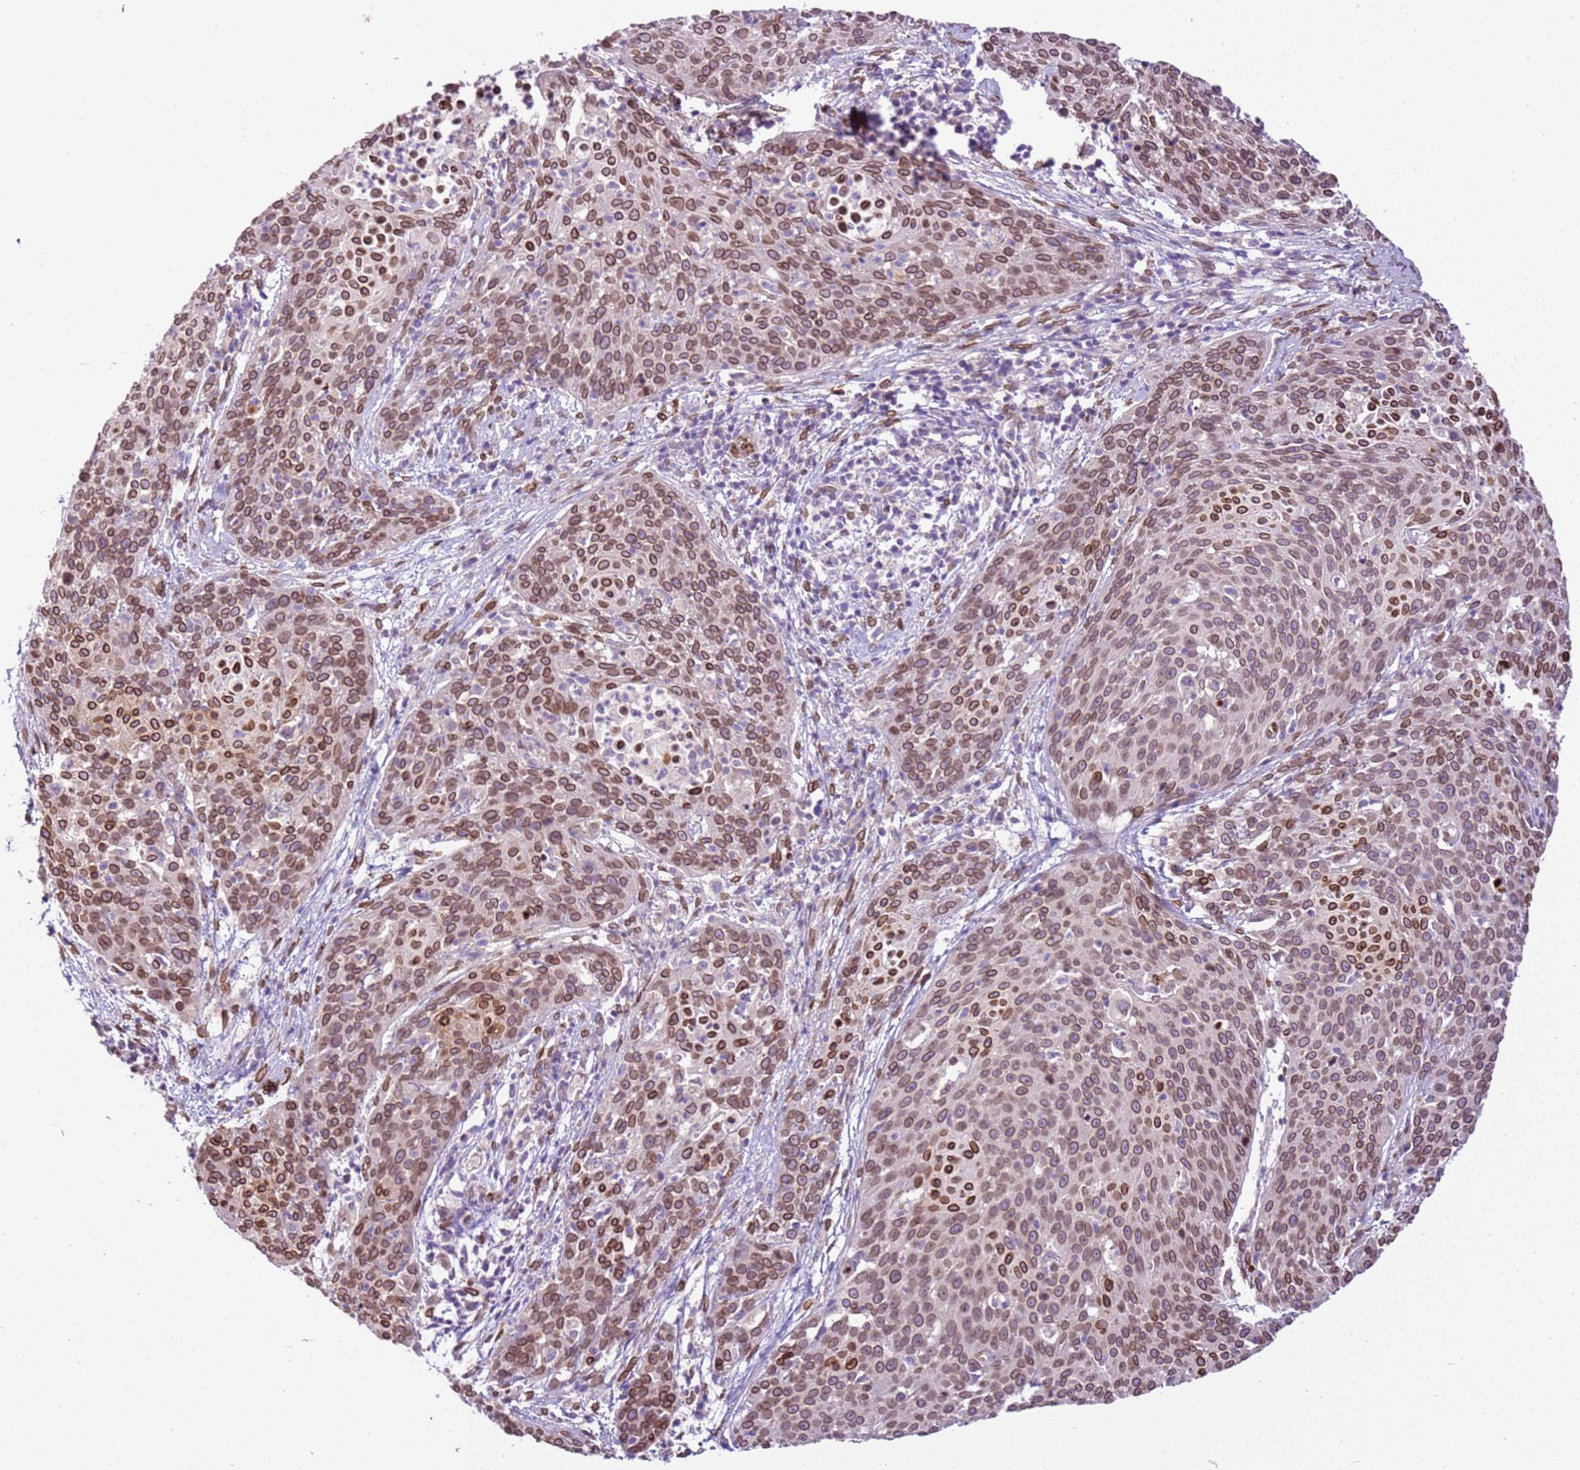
{"staining": {"intensity": "moderate", "quantity": ">75%", "location": "cytoplasmic/membranous,nuclear"}, "tissue": "cervical cancer", "cell_type": "Tumor cells", "image_type": "cancer", "snomed": [{"axis": "morphology", "description": "Squamous cell carcinoma, NOS"}, {"axis": "topography", "description": "Cervix"}], "caption": "This micrograph displays IHC staining of squamous cell carcinoma (cervical), with medium moderate cytoplasmic/membranous and nuclear staining in about >75% of tumor cells.", "gene": "TMEM47", "patient": {"sex": "female", "age": 38}}